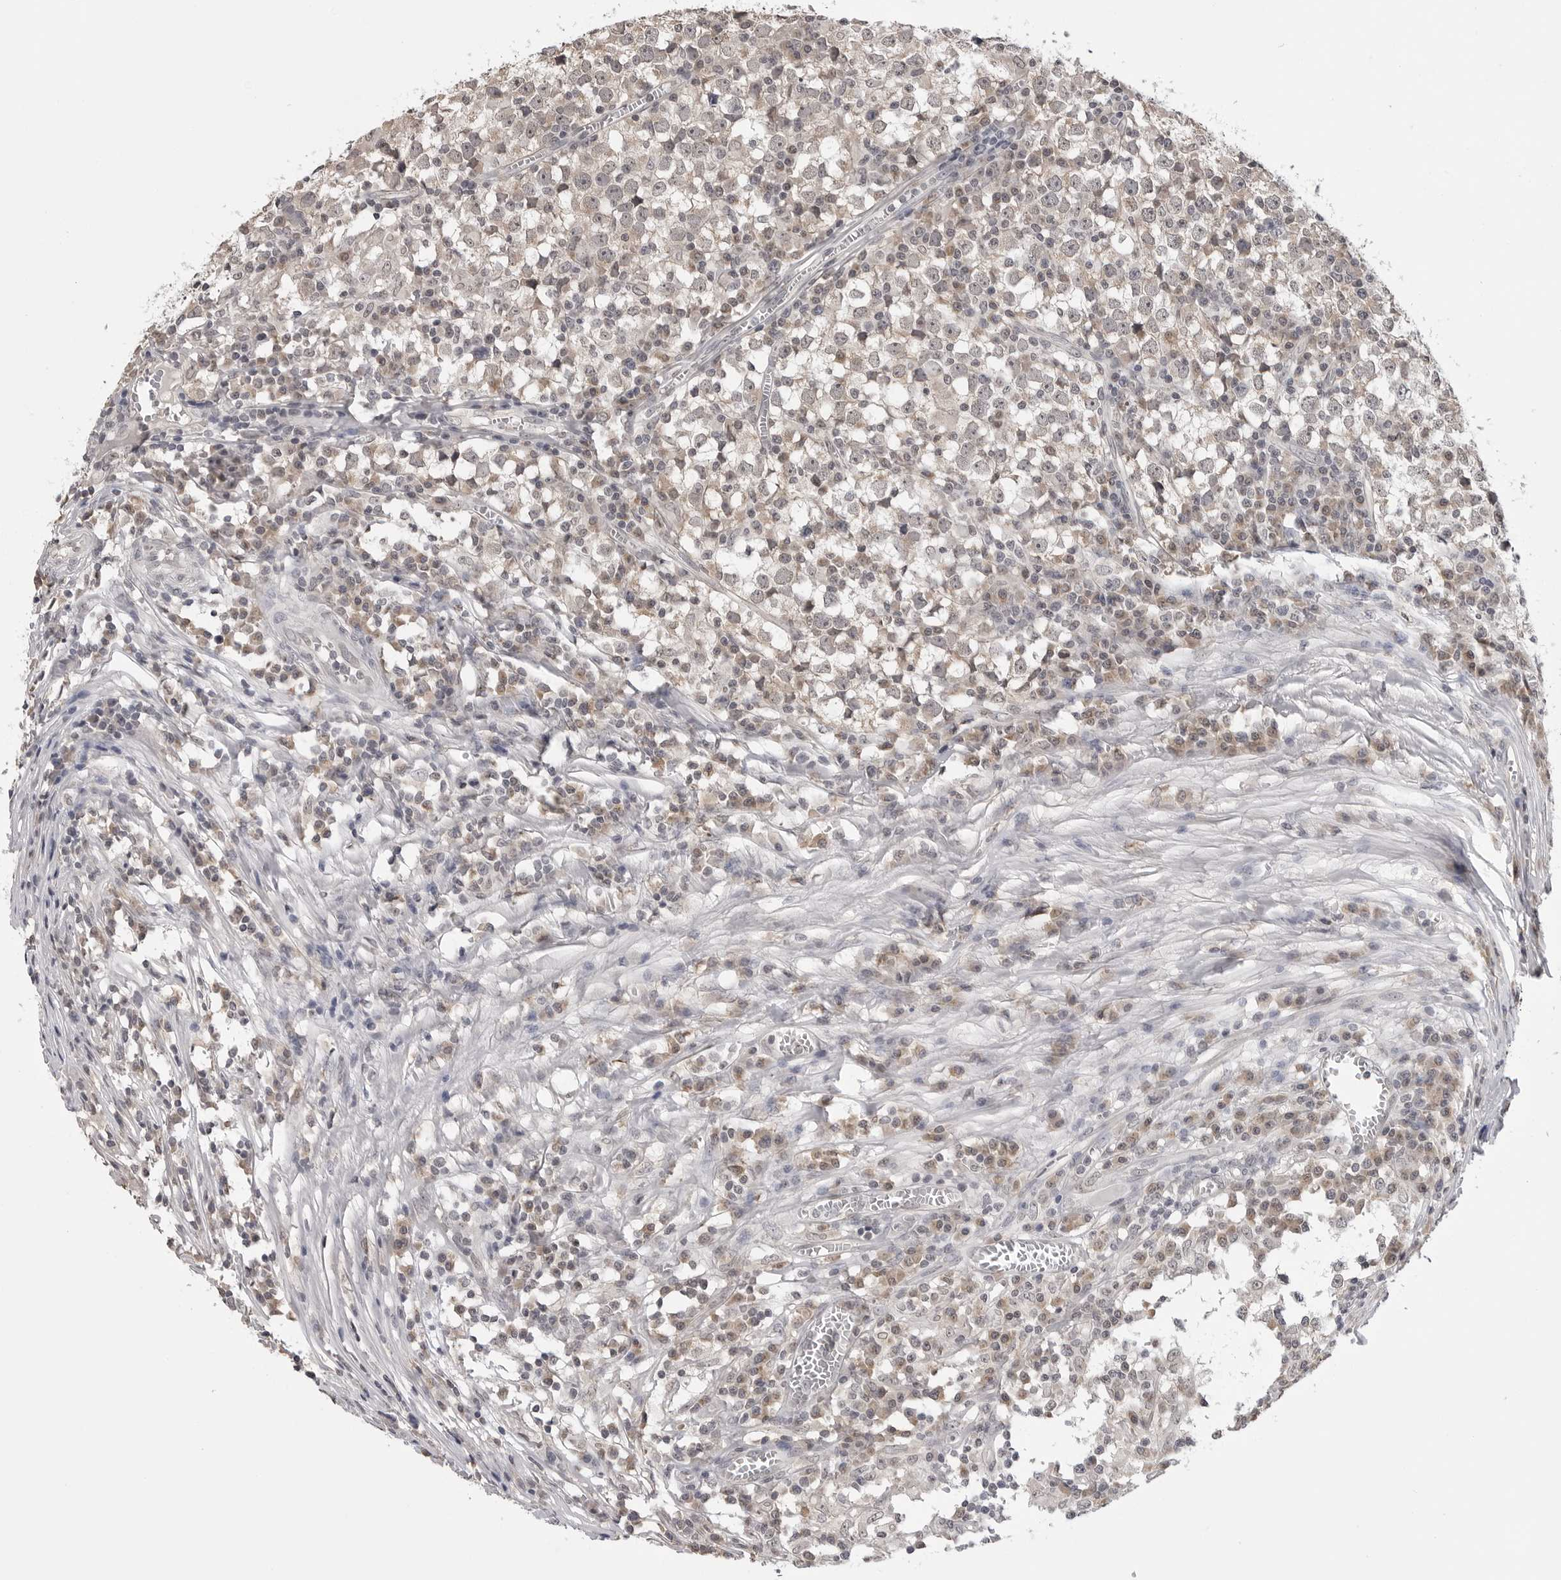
{"staining": {"intensity": "negative", "quantity": "none", "location": "none"}, "tissue": "testis cancer", "cell_type": "Tumor cells", "image_type": "cancer", "snomed": [{"axis": "morphology", "description": "Seminoma, NOS"}, {"axis": "topography", "description": "Testis"}], "caption": "High magnification brightfield microscopy of testis seminoma stained with DAB (brown) and counterstained with hematoxylin (blue): tumor cells show no significant staining.", "gene": "CDK20", "patient": {"sex": "male", "age": 65}}